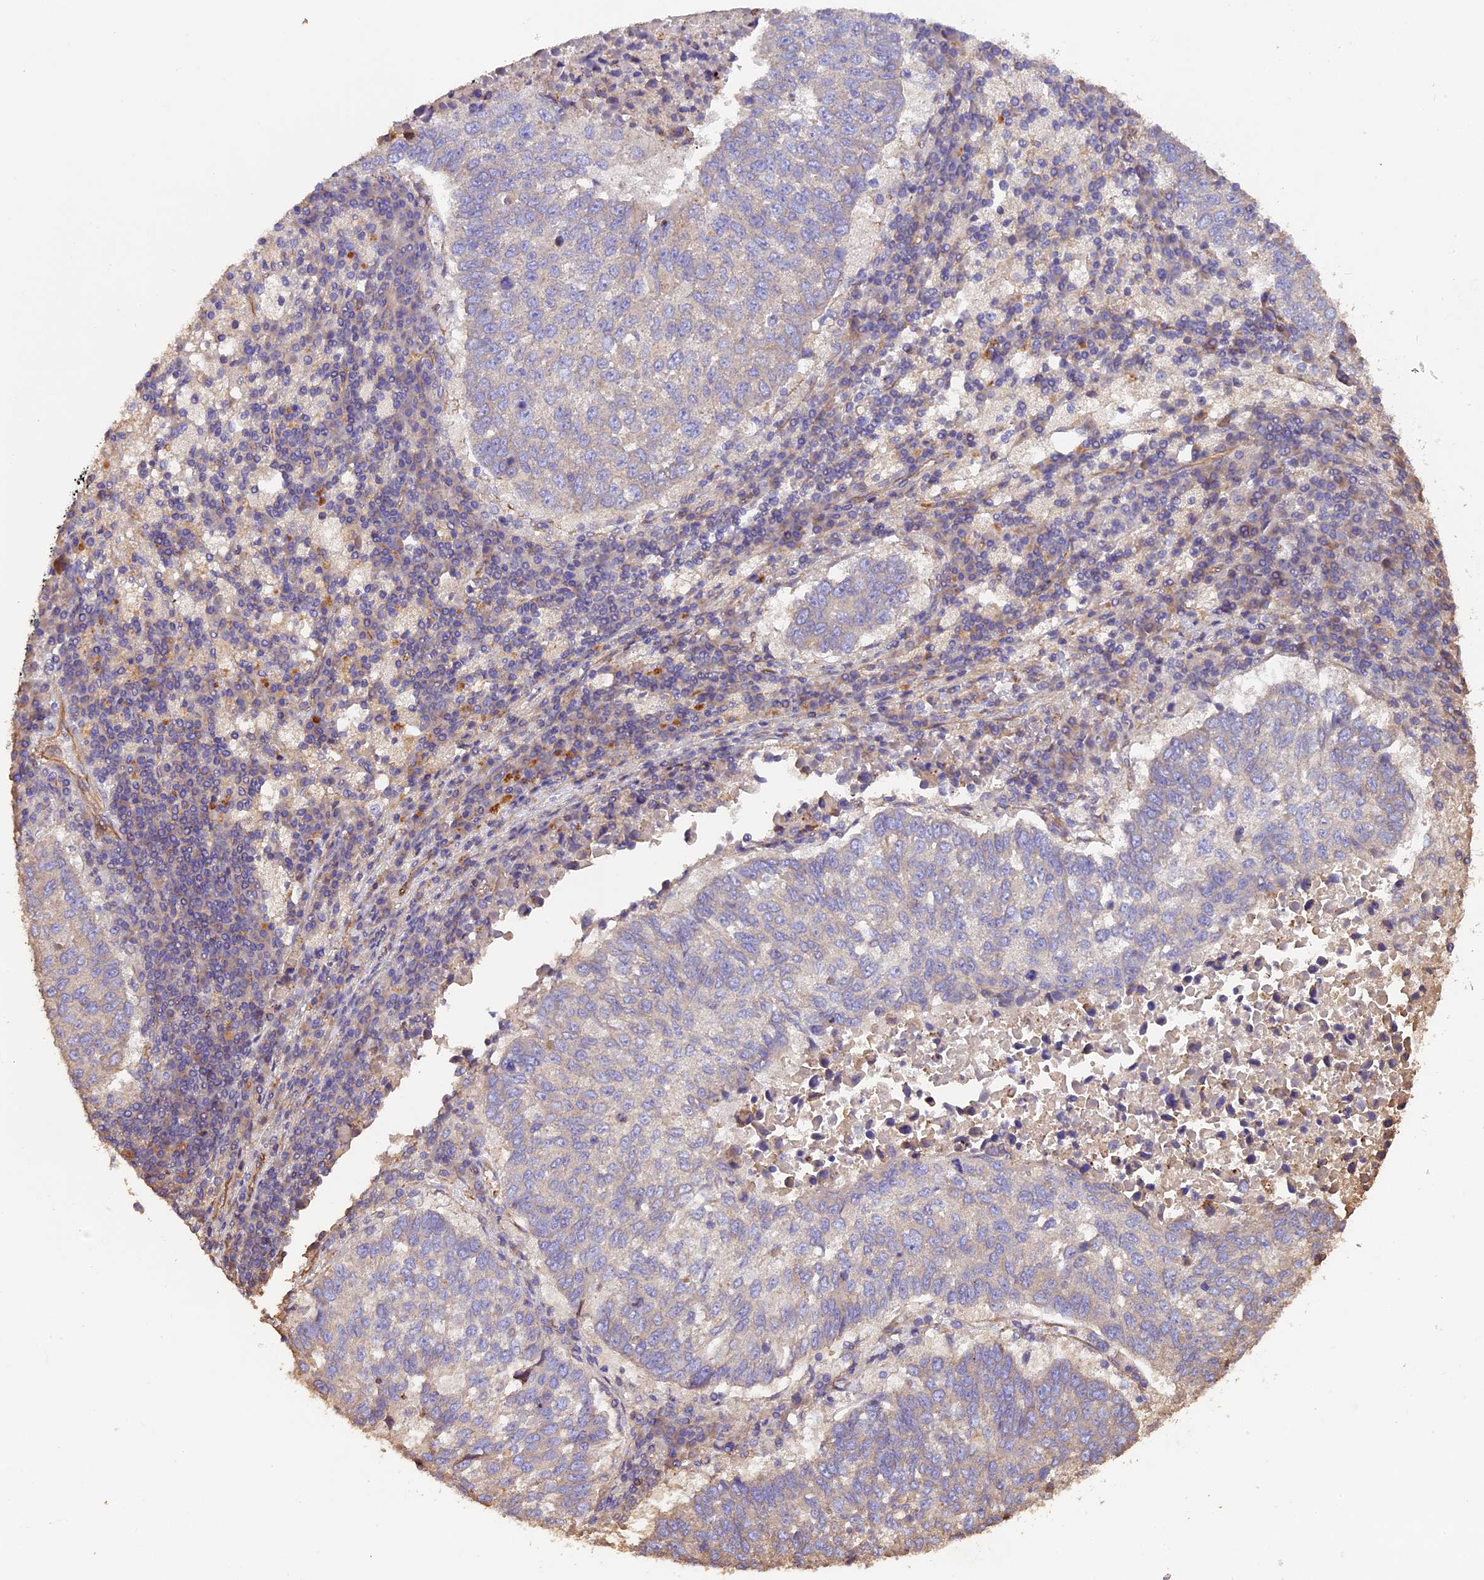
{"staining": {"intensity": "negative", "quantity": "none", "location": "none"}, "tissue": "lung cancer", "cell_type": "Tumor cells", "image_type": "cancer", "snomed": [{"axis": "morphology", "description": "Squamous cell carcinoma, NOS"}, {"axis": "topography", "description": "Lung"}], "caption": "A histopathology image of lung cancer (squamous cell carcinoma) stained for a protein exhibits no brown staining in tumor cells.", "gene": "ERMARD", "patient": {"sex": "male", "age": 73}}